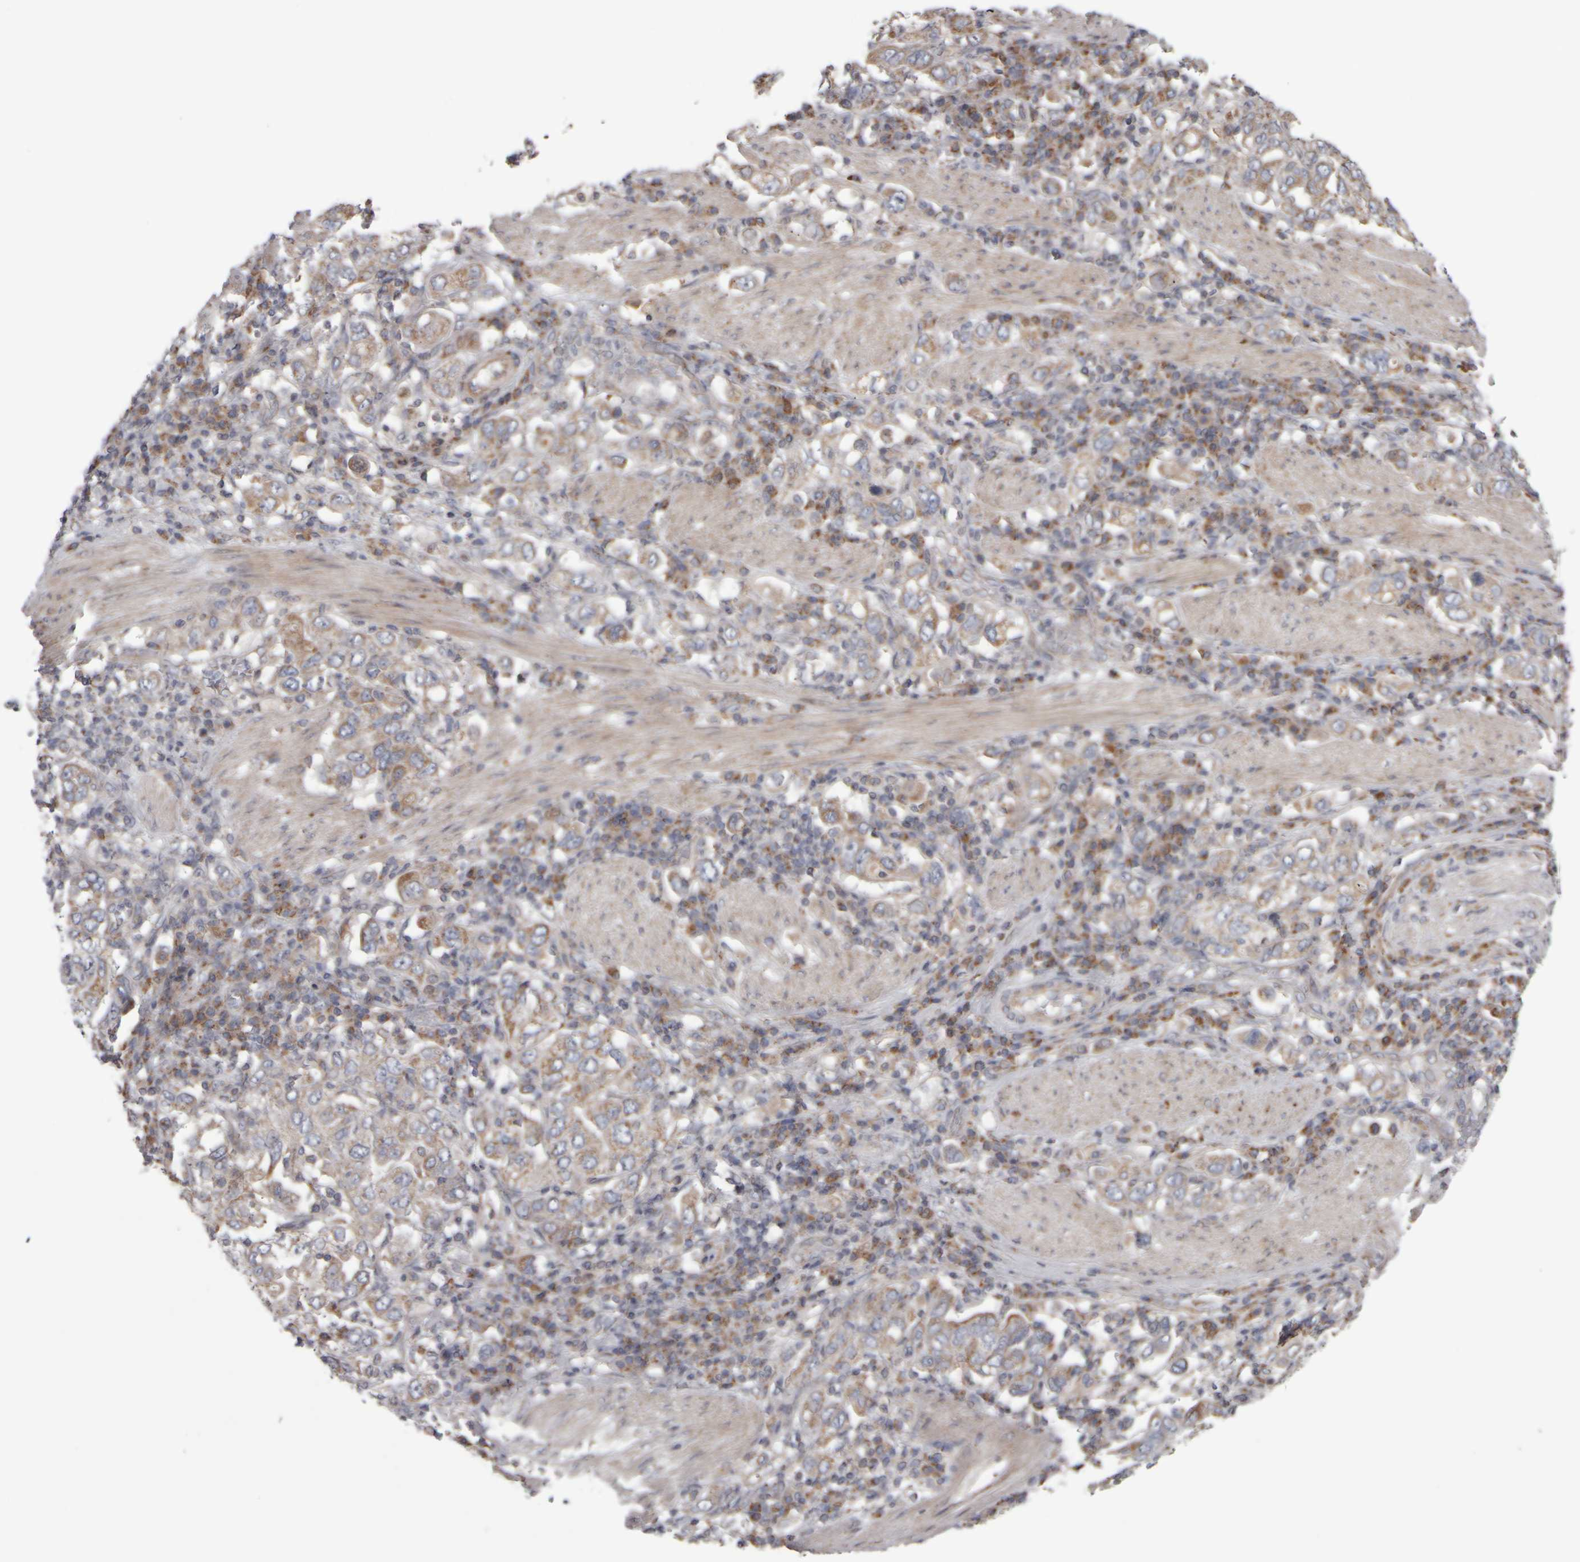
{"staining": {"intensity": "weak", "quantity": "<25%", "location": "cytoplasmic/membranous"}, "tissue": "stomach cancer", "cell_type": "Tumor cells", "image_type": "cancer", "snomed": [{"axis": "morphology", "description": "Adenocarcinoma, NOS"}, {"axis": "topography", "description": "Stomach, upper"}], "caption": "Histopathology image shows no significant protein staining in tumor cells of stomach adenocarcinoma. (IHC, brightfield microscopy, high magnification).", "gene": "SCO1", "patient": {"sex": "male", "age": 62}}